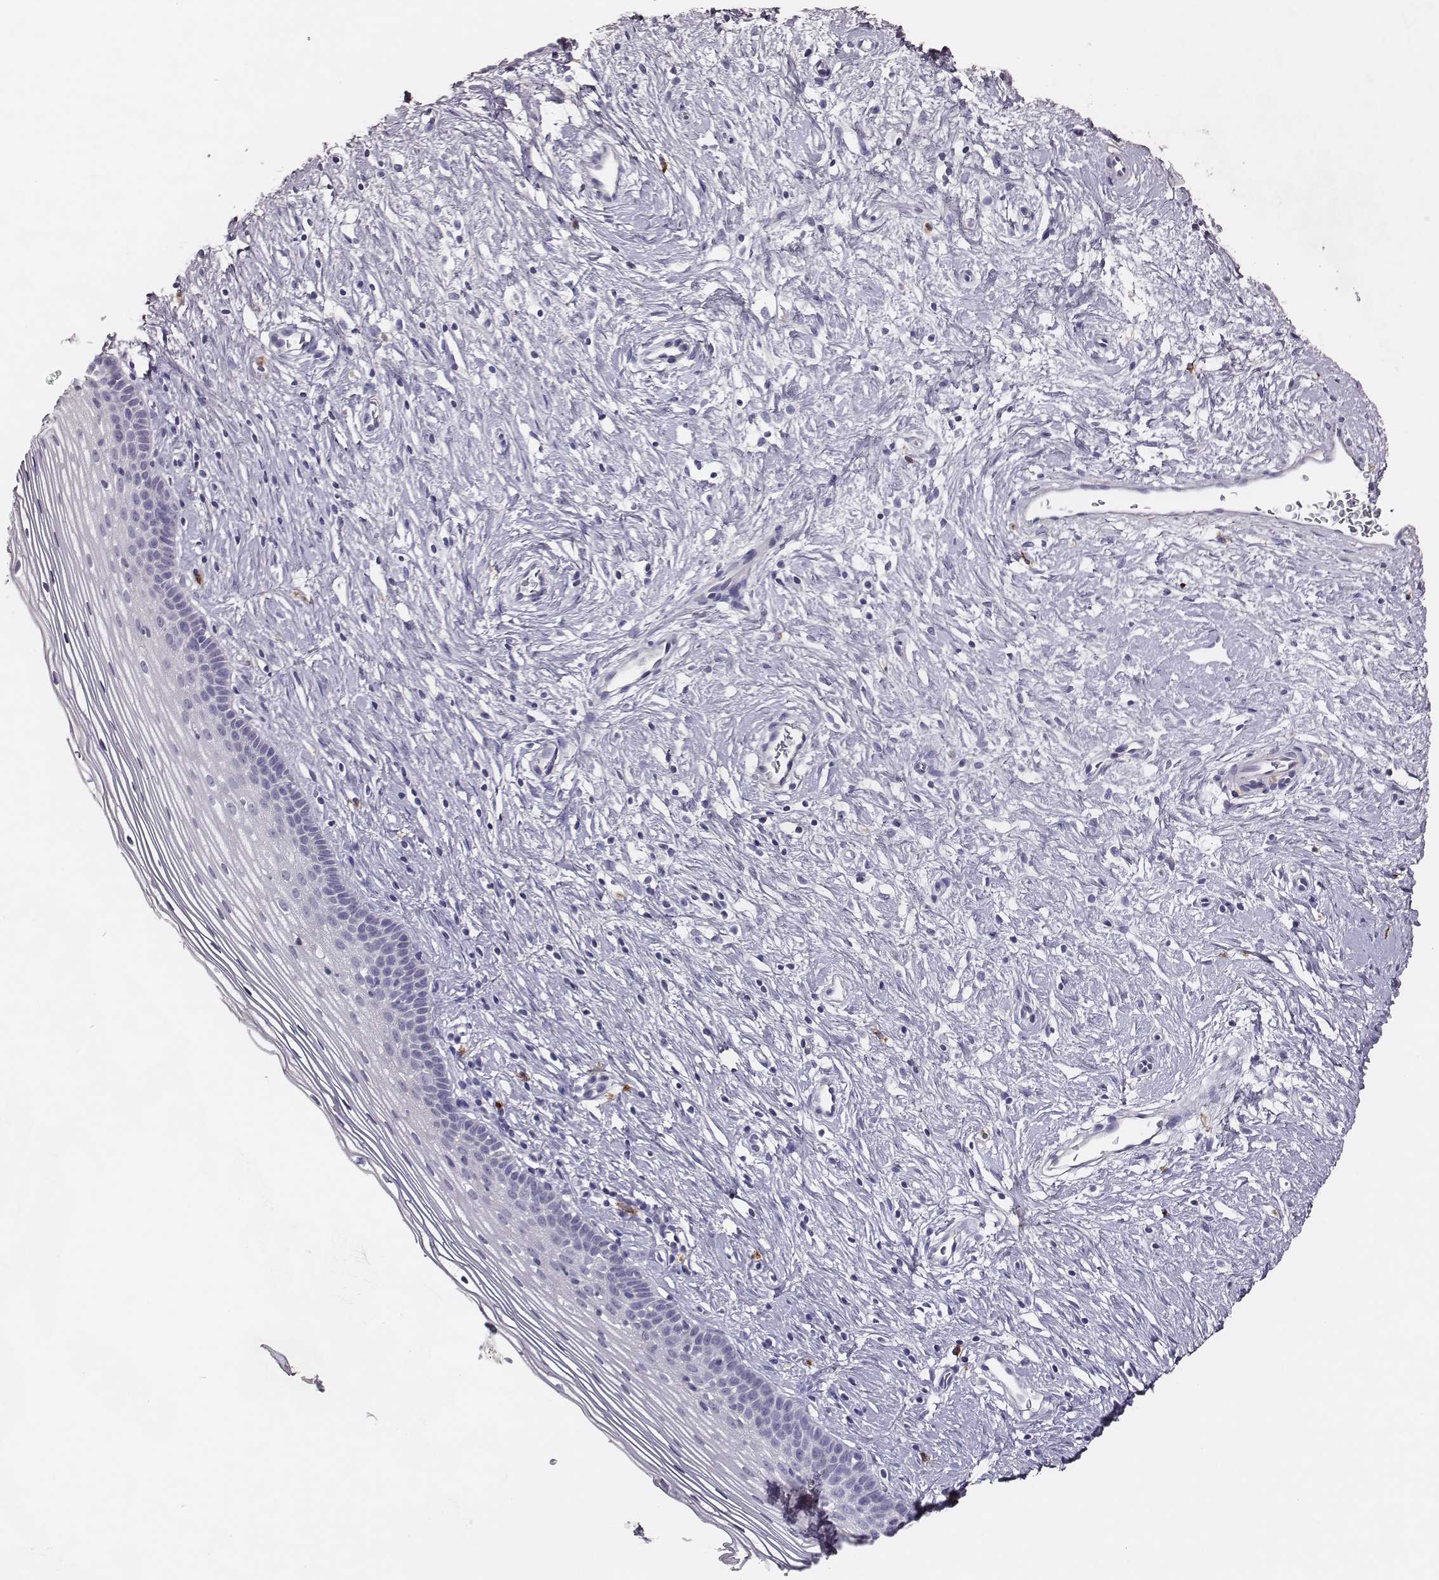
{"staining": {"intensity": "negative", "quantity": "none", "location": "none"}, "tissue": "cervix", "cell_type": "Glandular cells", "image_type": "normal", "snomed": [{"axis": "morphology", "description": "Normal tissue, NOS"}, {"axis": "topography", "description": "Cervix"}], "caption": "This is a histopathology image of immunohistochemistry staining of benign cervix, which shows no expression in glandular cells.", "gene": "P2RY10", "patient": {"sex": "female", "age": 39}}